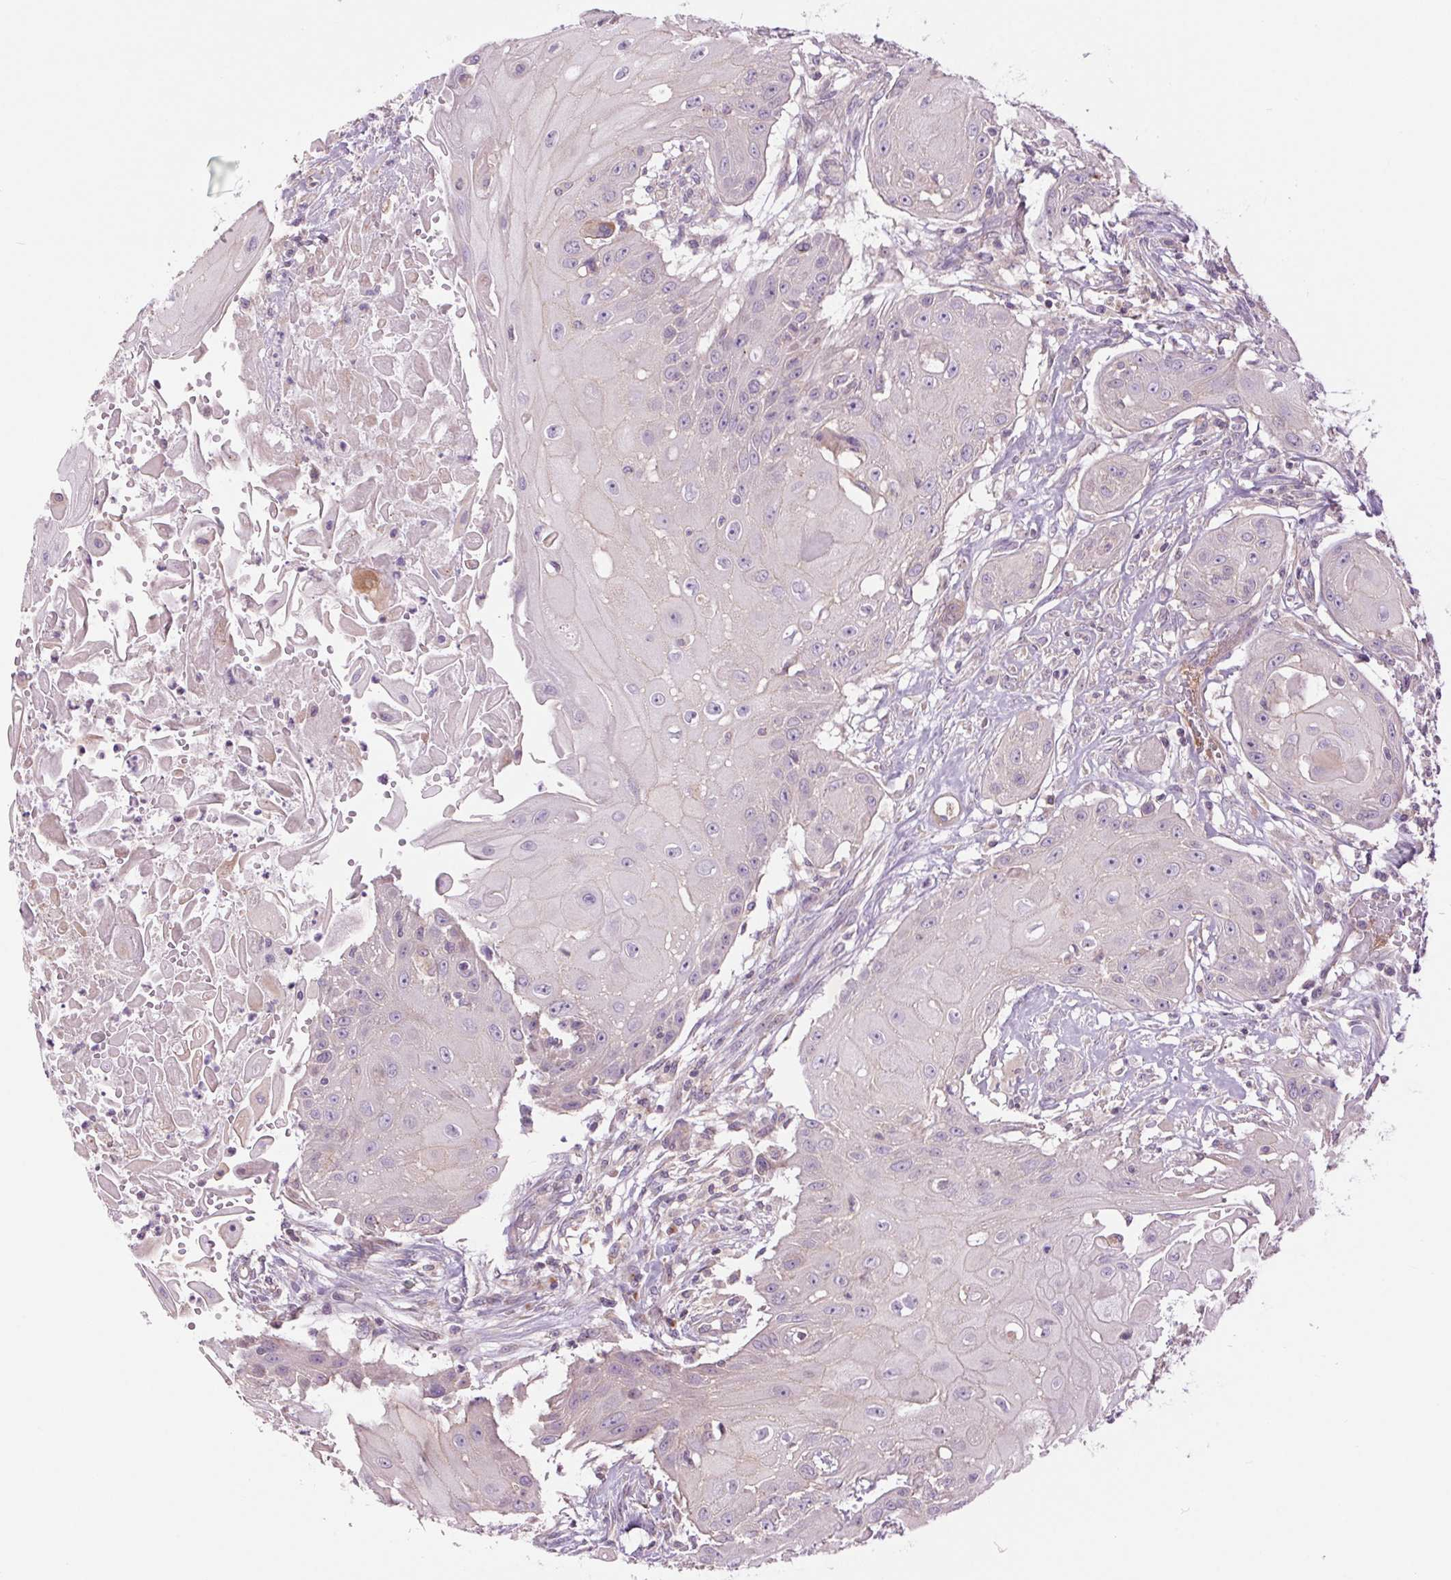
{"staining": {"intensity": "negative", "quantity": "none", "location": "none"}, "tissue": "head and neck cancer", "cell_type": "Tumor cells", "image_type": "cancer", "snomed": [{"axis": "morphology", "description": "Squamous cell carcinoma, NOS"}, {"axis": "topography", "description": "Oral tissue"}, {"axis": "topography", "description": "Head-Neck"}, {"axis": "topography", "description": "Neck, NOS"}], "caption": "Immunohistochemistry (IHC) of human head and neck cancer (squamous cell carcinoma) reveals no staining in tumor cells.", "gene": "CTNNA3", "patient": {"sex": "female", "age": 55}}